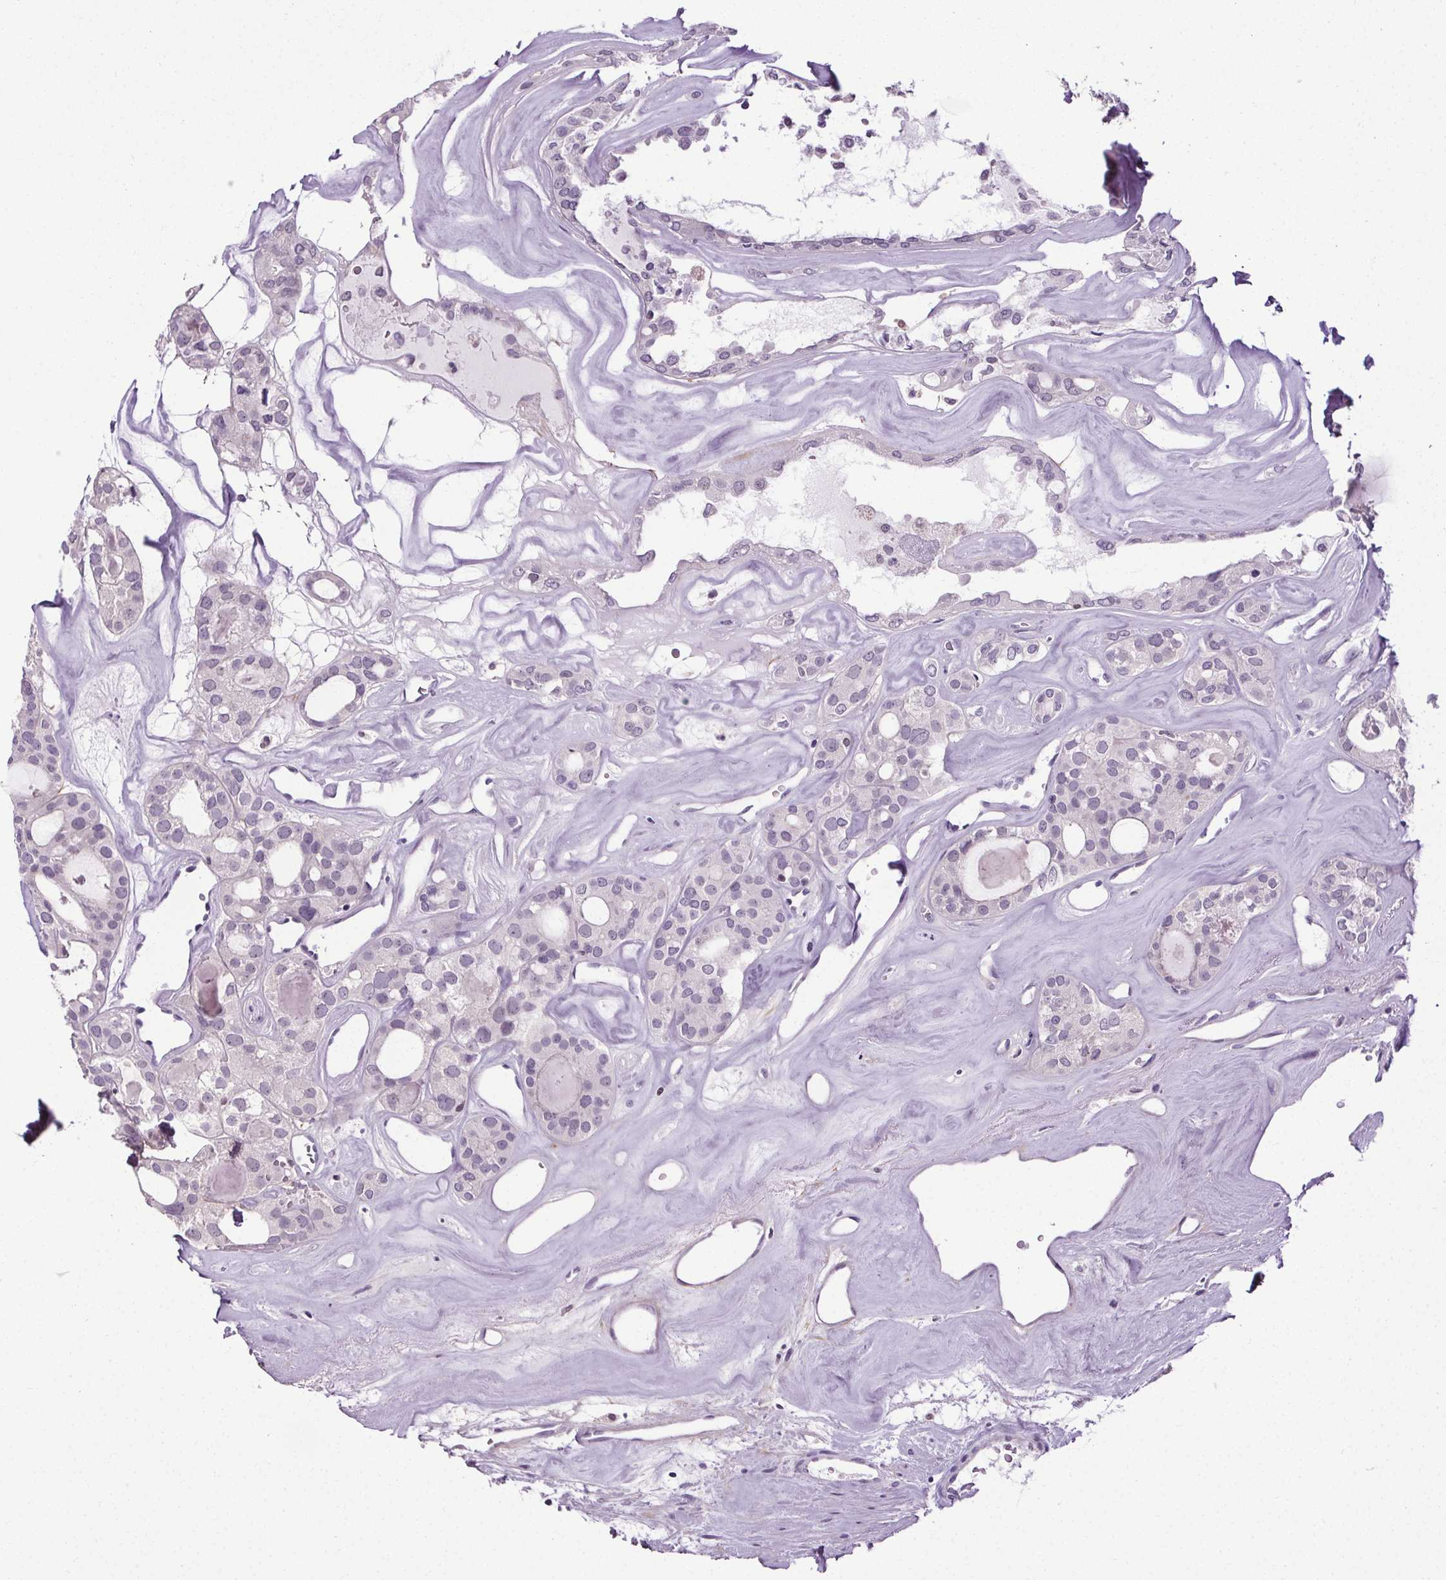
{"staining": {"intensity": "negative", "quantity": "none", "location": "none"}, "tissue": "thyroid cancer", "cell_type": "Tumor cells", "image_type": "cancer", "snomed": [{"axis": "morphology", "description": "Follicular adenoma carcinoma, NOS"}, {"axis": "topography", "description": "Thyroid gland"}], "caption": "Immunohistochemistry (IHC) of follicular adenoma carcinoma (thyroid) displays no expression in tumor cells.", "gene": "TMEM240", "patient": {"sex": "male", "age": 75}}